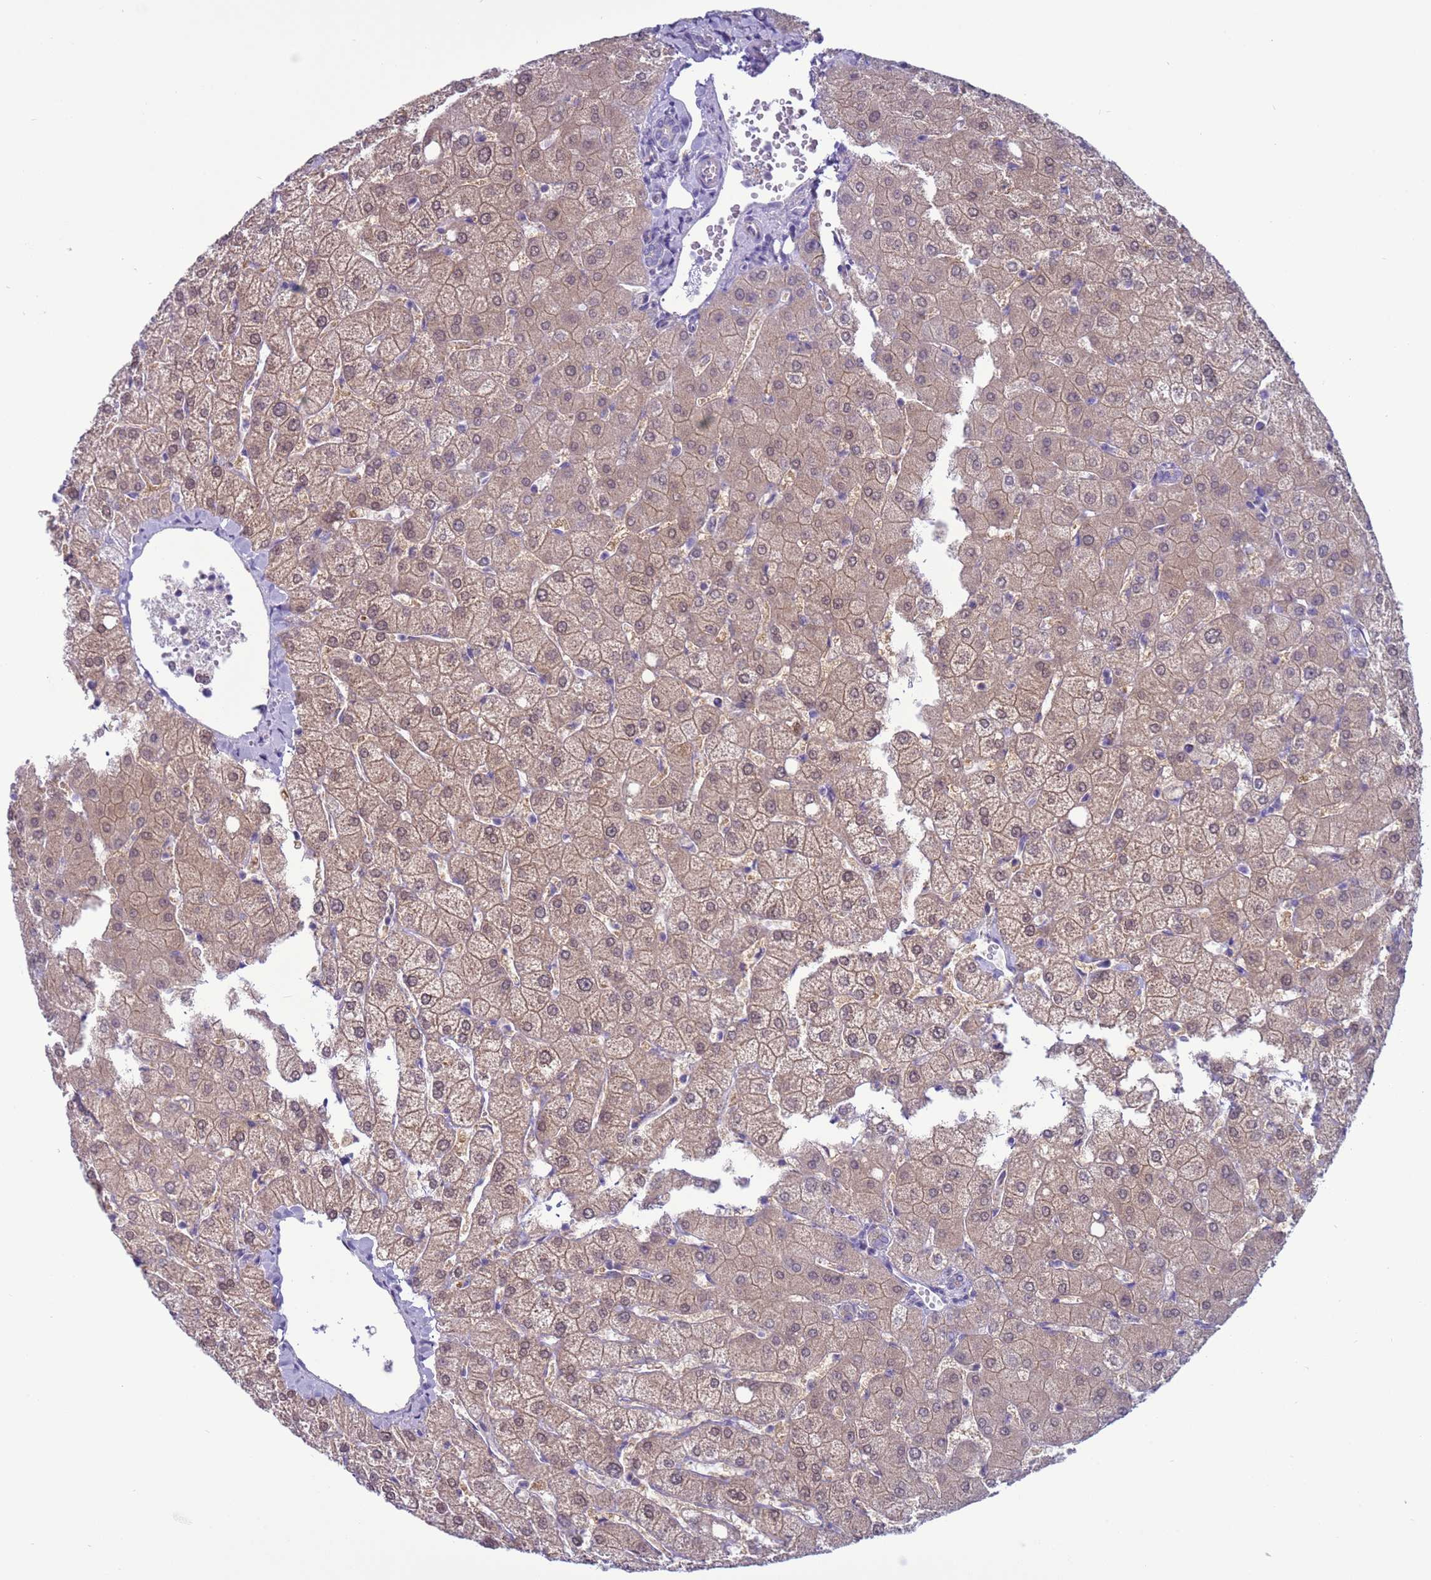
{"staining": {"intensity": "negative", "quantity": "none", "location": "none"}, "tissue": "liver", "cell_type": "Cholangiocytes", "image_type": "normal", "snomed": [{"axis": "morphology", "description": "Normal tissue, NOS"}, {"axis": "topography", "description": "Liver"}], "caption": "IHC histopathology image of benign liver: liver stained with DAB (3,3'-diaminobenzidine) reveals no significant protein expression in cholangiocytes. The staining was performed using DAB (3,3'-diaminobenzidine) to visualize the protein expression in brown, while the nuclei were stained in blue with hematoxylin (Magnification: 20x).", "gene": "HPCAL1", "patient": {"sex": "female", "age": 54}}